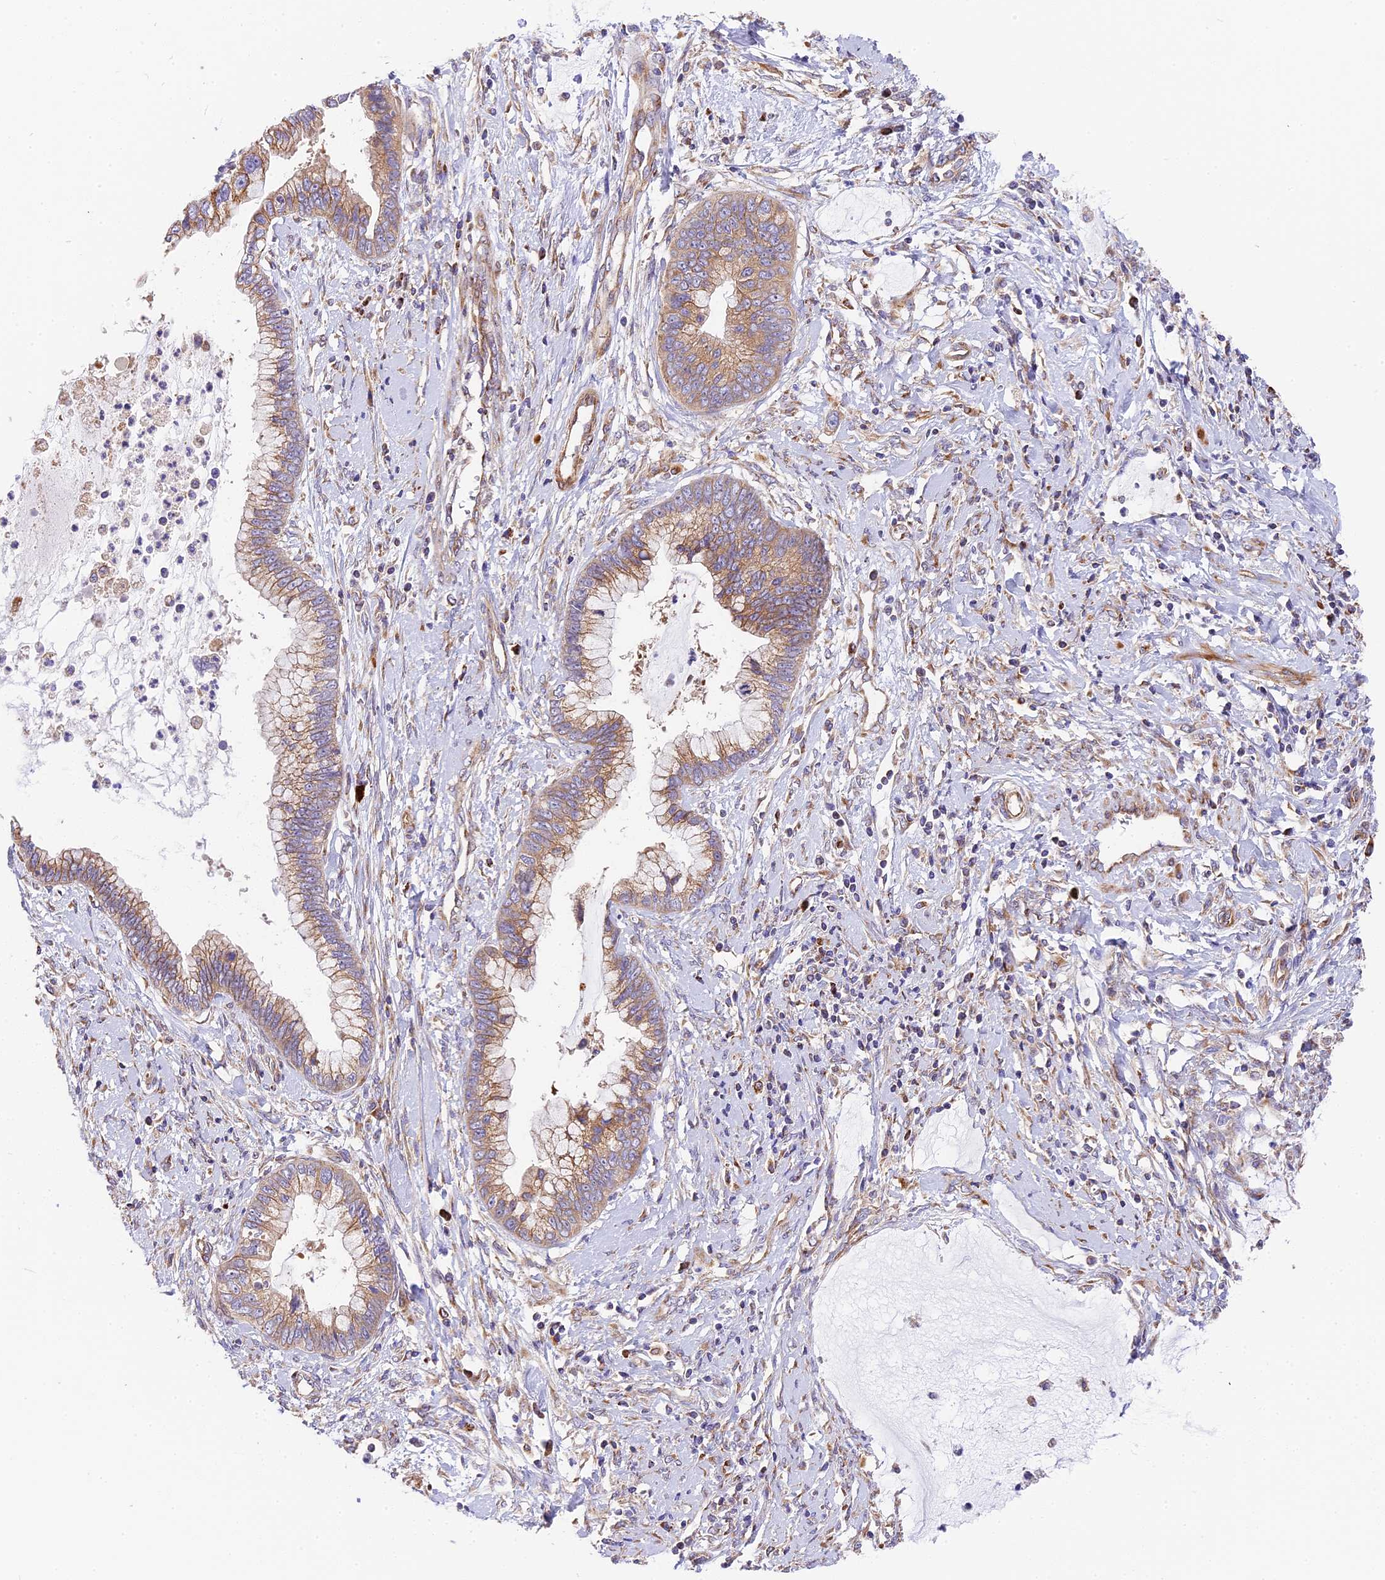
{"staining": {"intensity": "moderate", "quantity": ">75%", "location": "cytoplasmic/membranous"}, "tissue": "cervical cancer", "cell_type": "Tumor cells", "image_type": "cancer", "snomed": [{"axis": "morphology", "description": "Adenocarcinoma, NOS"}, {"axis": "topography", "description": "Cervix"}], "caption": "A micrograph of human adenocarcinoma (cervical) stained for a protein shows moderate cytoplasmic/membranous brown staining in tumor cells.", "gene": "MRAS", "patient": {"sex": "female", "age": 44}}